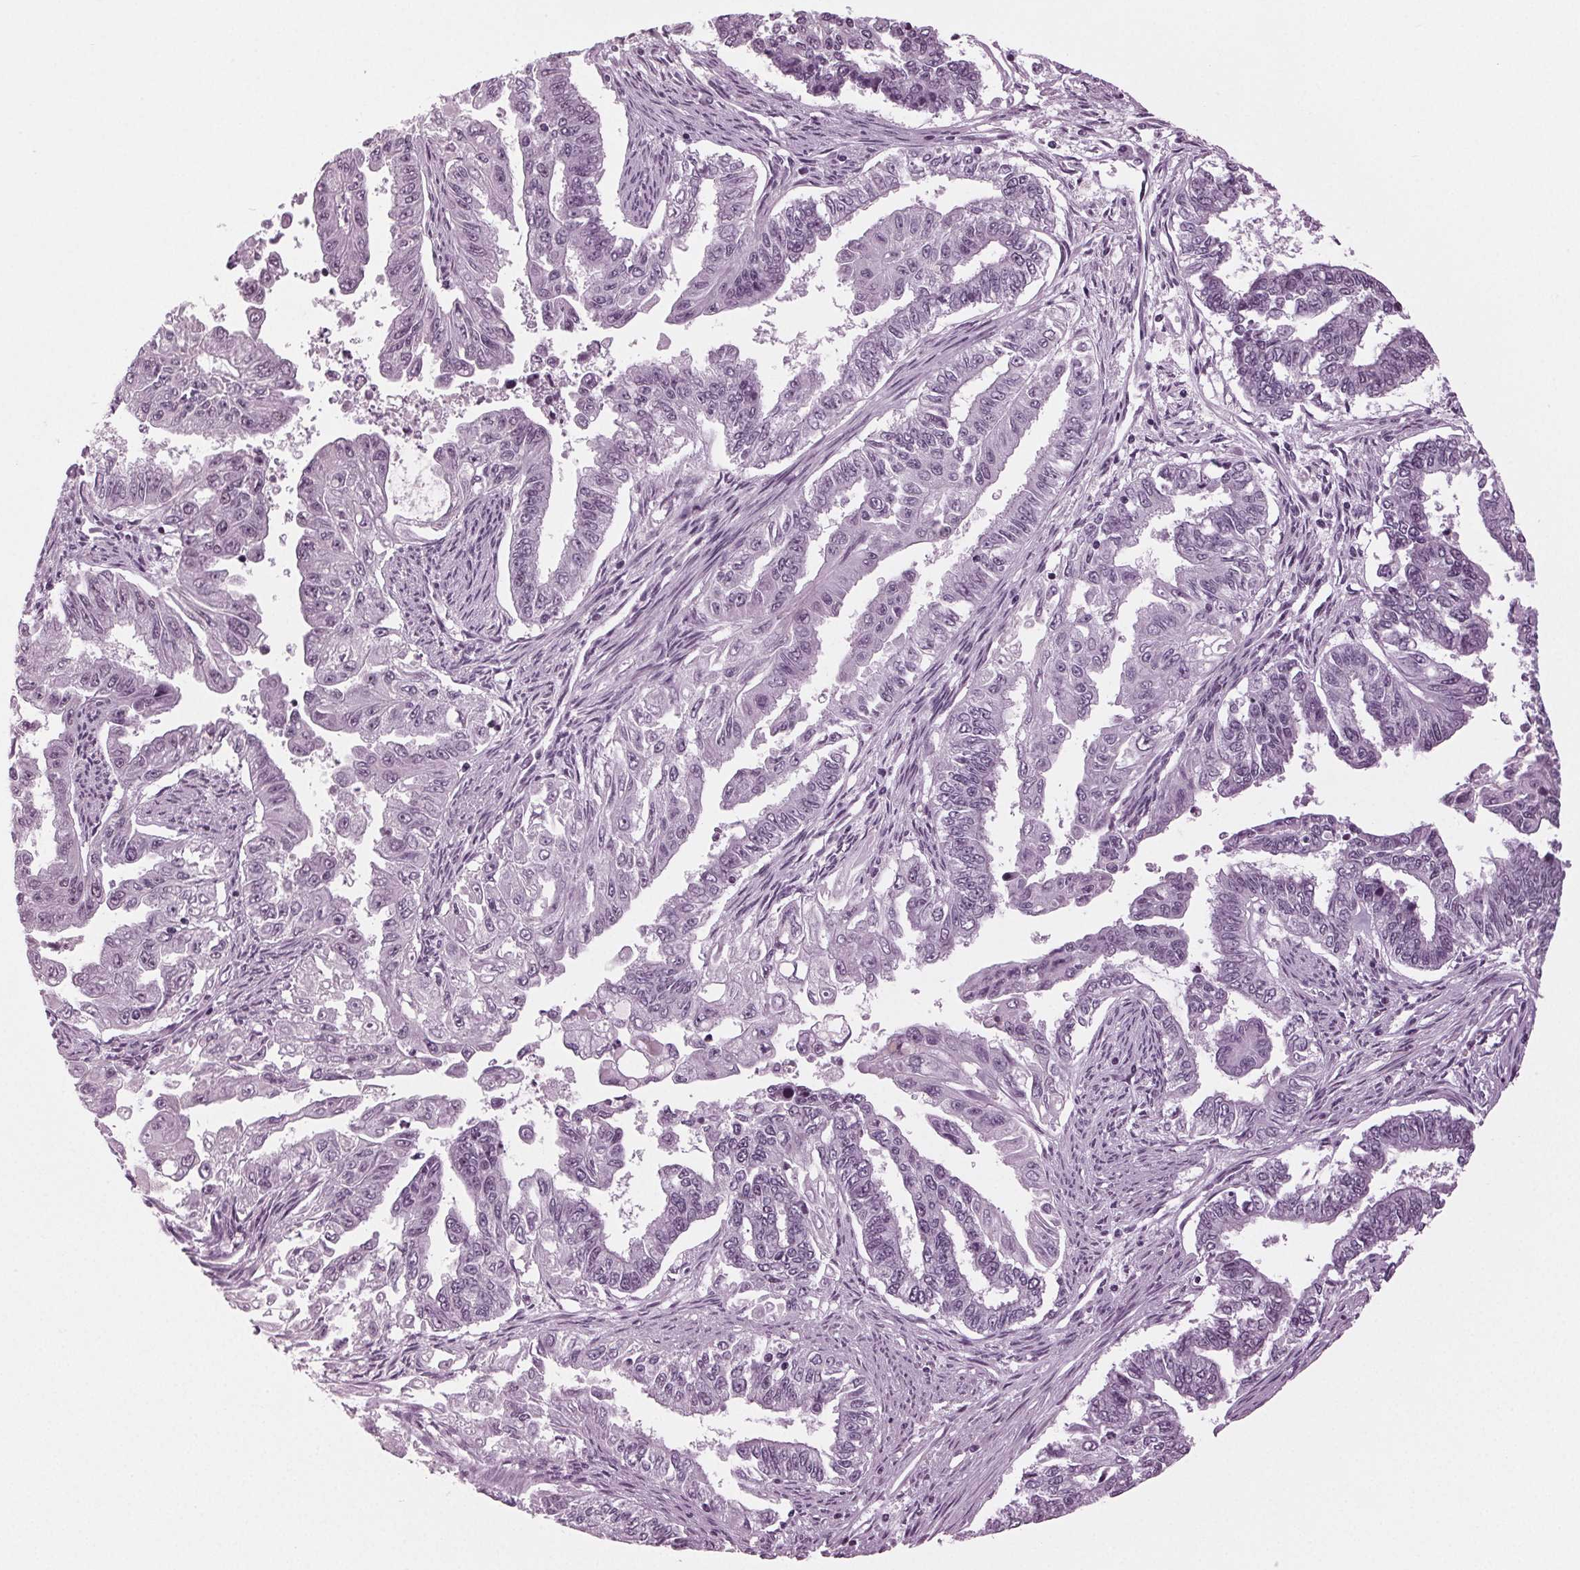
{"staining": {"intensity": "negative", "quantity": "none", "location": "none"}, "tissue": "endometrial cancer", "cell_type": "Tumor cells", "image_type": "cancer", "snomed": [{"axis": "morphology", "description": "Adenocarcinoma, NOS"}, {"axis": "topography", "description": "Uterus"}], "caption": "The IHC micrograph has no significant staining in tumor cells of endometrial cancer tissue.", "gene": "DNAH12", "patient": {"sex": "female", "age": 59}}